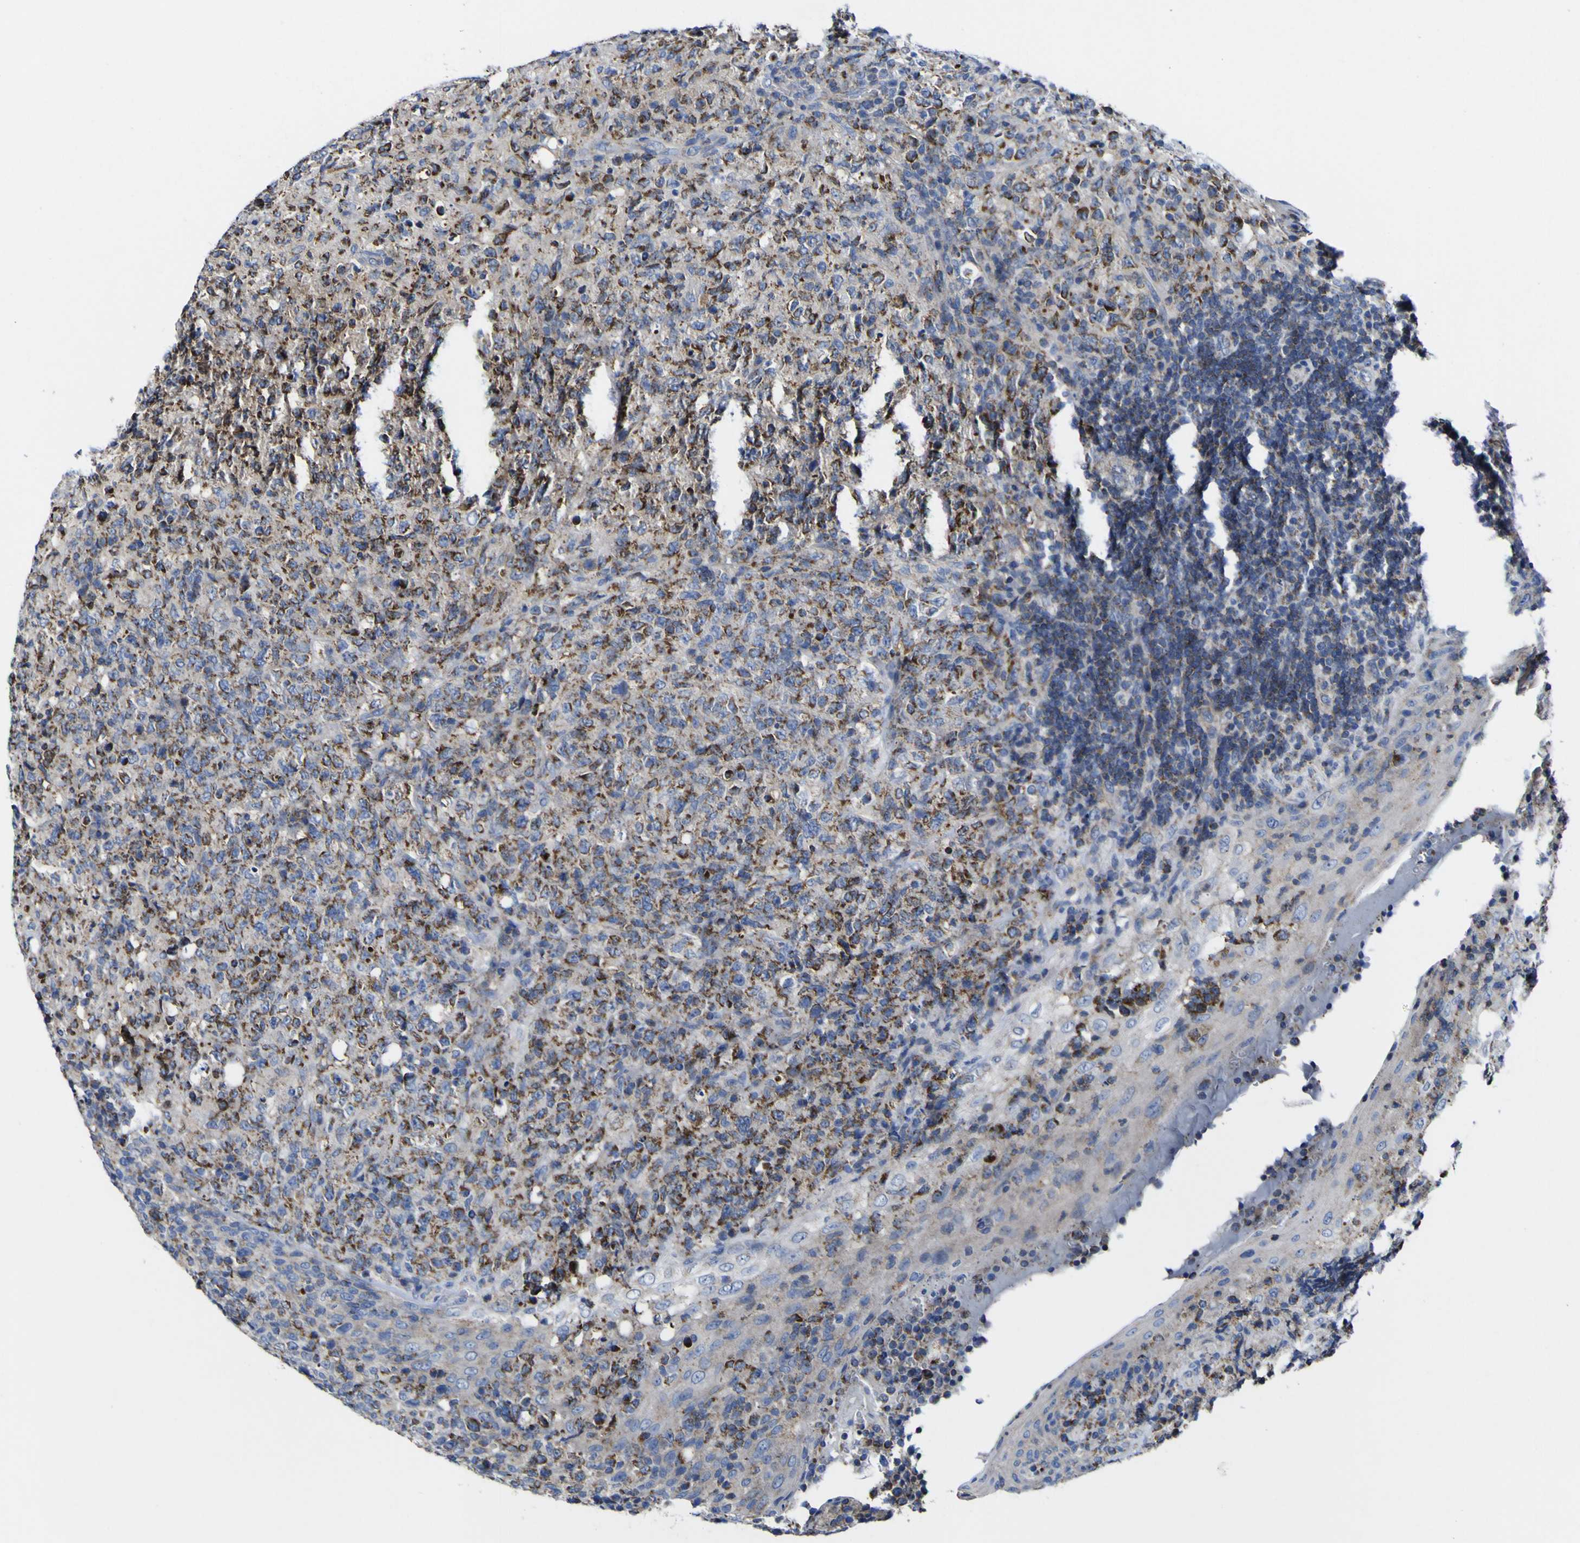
{"staining": {"intensity": "moderate", "quantity": ">75%", "location": "cytoplasmic/membranous"}, "tissue": "lymphoma", "cell_type": "Tumor cells", "image_type": "cancer", "snomed": [{"axis": "morphology", "description": "Malignant lymphoma, non-Hodgkin's type, High grade"}, {"axis": "topography", "description": "Tonsil"}], "caption": "A brown stain shows moderate cytoplasmic/membranous staining of a protein in human malignant lymphoma, non-Hodgkin's type (high-grade) tumor cells.", "gene": "CCDC90B", "patient": {"sex": "female", "age": 36}}